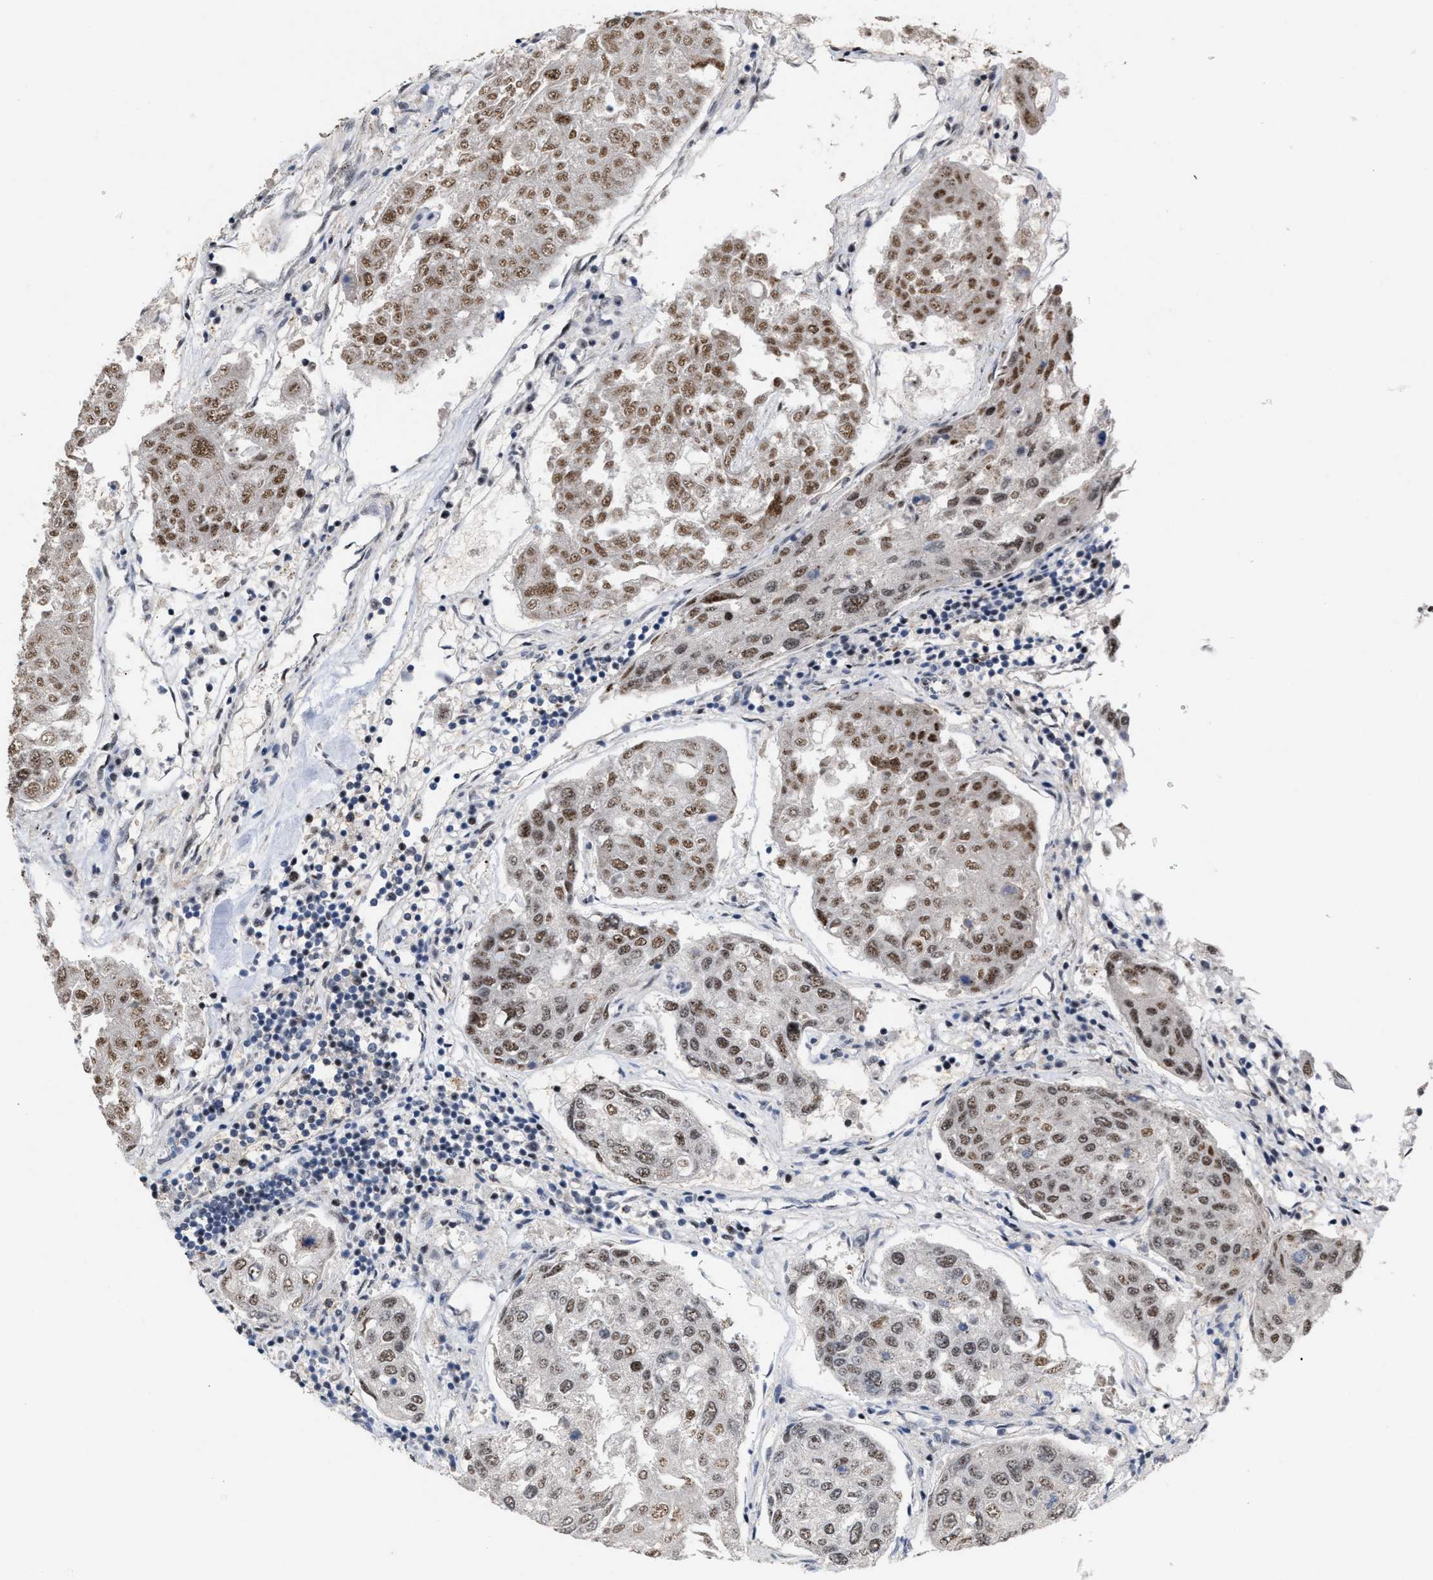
{"staining": {"intensity": "moderate", "quantity": ">75%", "location": "nuclear"}, "tissue": "urothelial cancer", "cell_type": "Tumor cells", "image_type": "cancer", "snomed": [{"axis": "morphology", "description": "Urothelial carcinoma, High grade"}, {"axis": "topography", "description": "Lymph node"}, {"axis": "topography", "description": "Urinary bladder"}], "caption": "Protein staining by IHC exhibits moderate nuclear expression in approximately >75% of tumor cells in urothelial cancer.", "gene": "EIF4A3", "patient": {"sex": "male", "age": 51}}